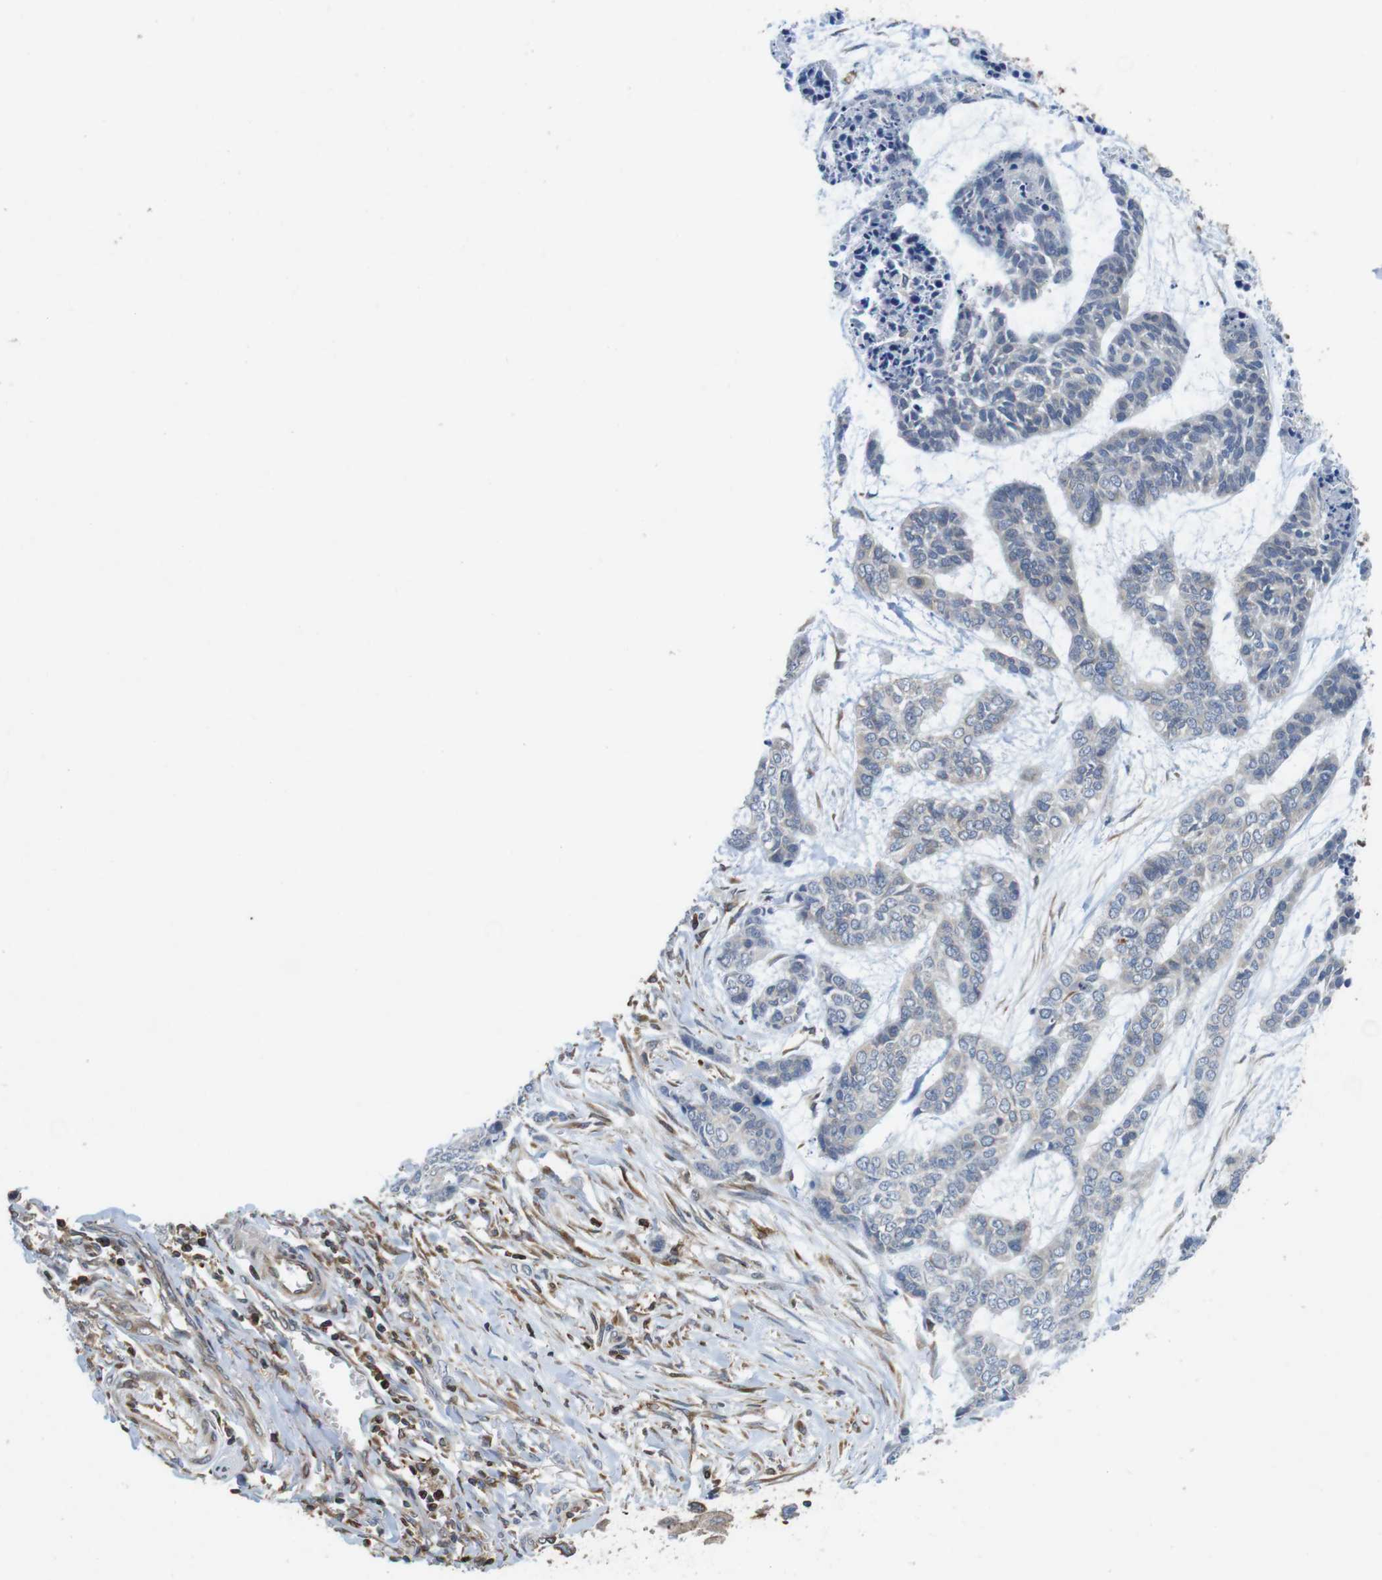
{"staining": {"intensity": "negative", "quantity": "none", "location": "none"}, "tissue": "skin cancer", "cell_type": "Tumor cells", "image_type": "cancer", "snomed": [{"axis": "morphology", "description": "Basal cell carcinoma"}, {"axis": "topography", "description": "Skin"}], "caption": "Tumor cells are negative for protein expression in human basal cell carcinoma (skin).", "gene": "ARL6IP5", "patient": {"sex": "female", "age": 64}}